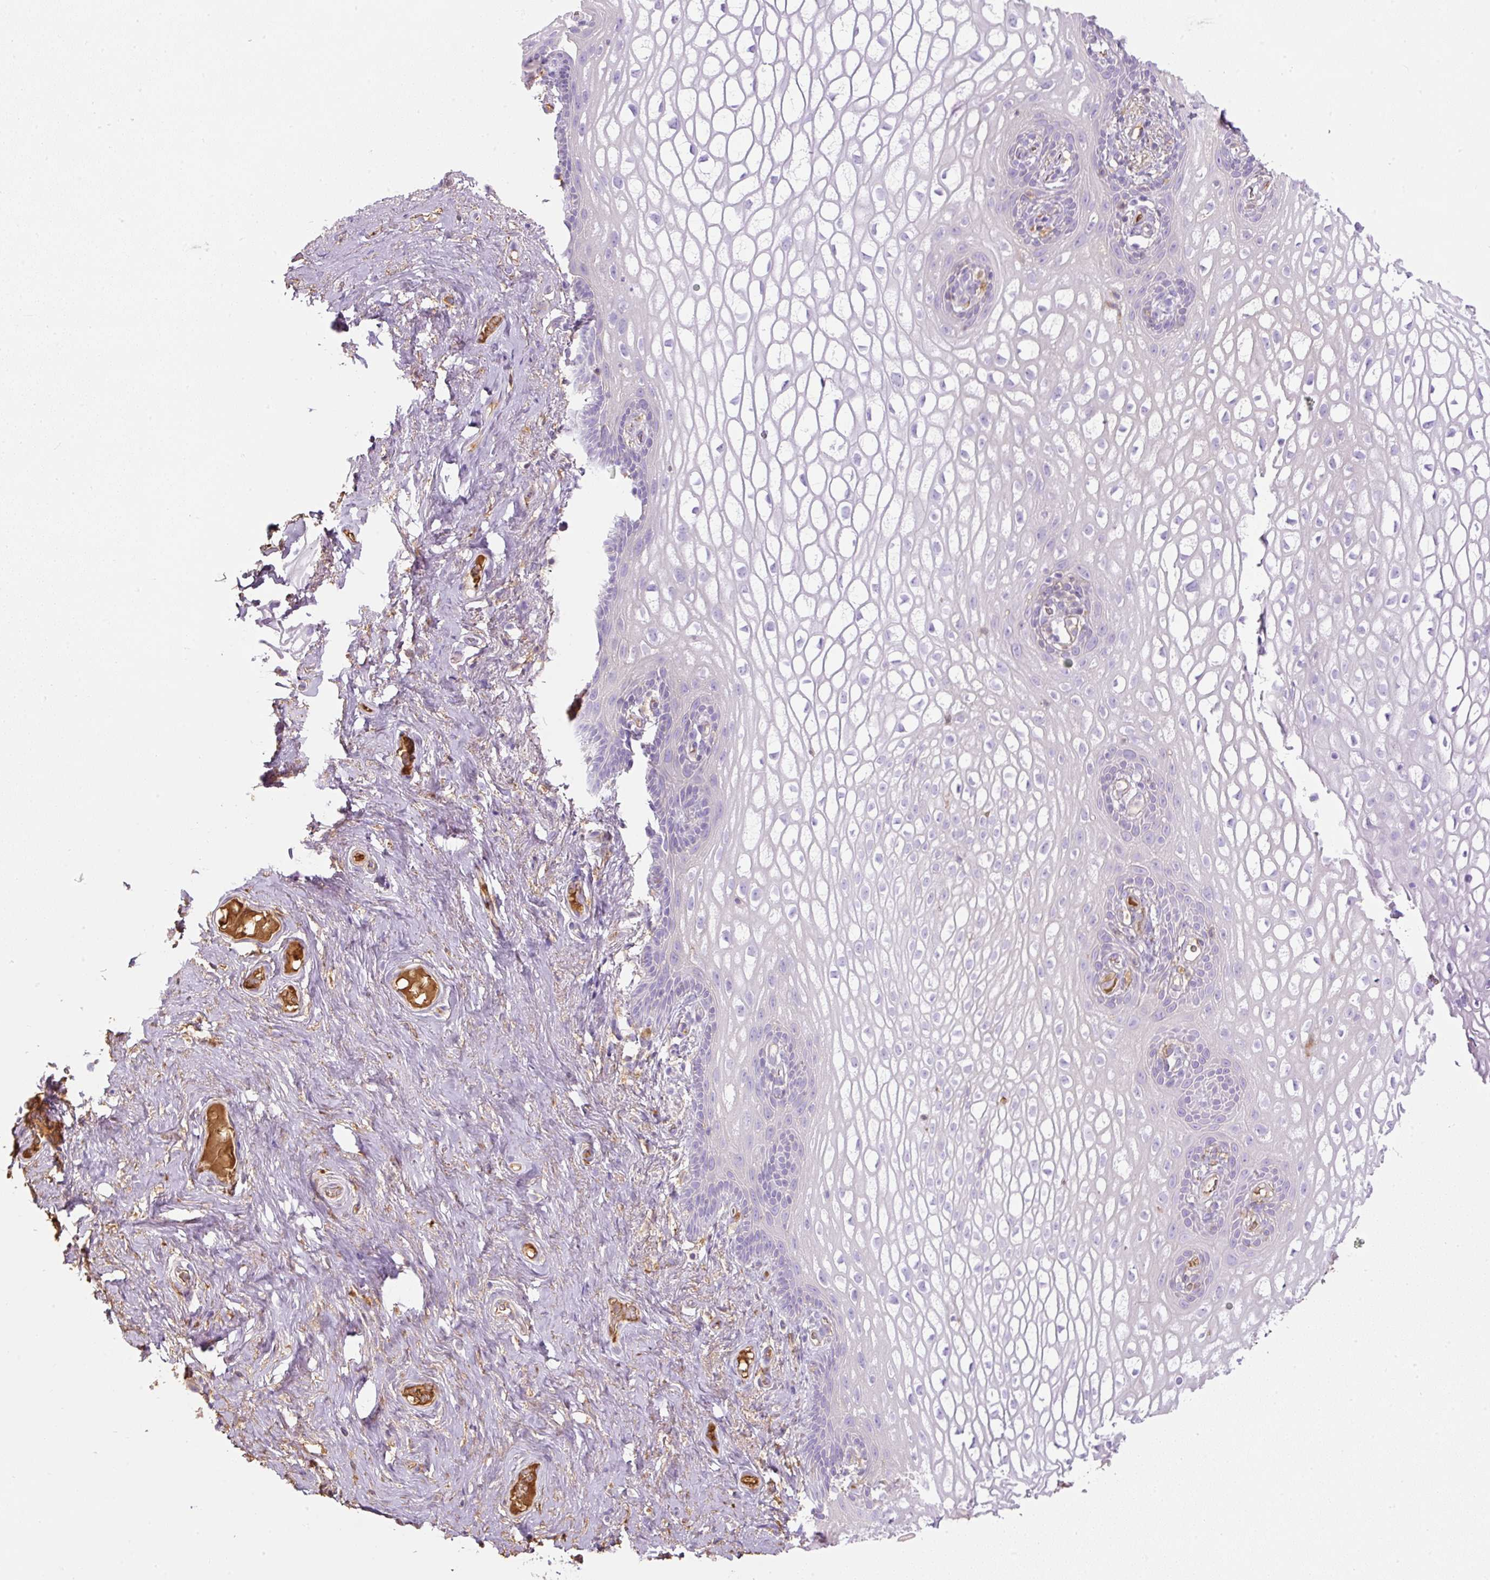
{"staining": {"intensity": "negative", "quantity": "none", "location": "none"}, "tissue": "vagina", "cell_type": "Squamous epithelial cells", "image_type": "normal", "snomed": [{"axis": "morphology", "description": "Normal tissue, NOS"}, {"axis": "topography", "description": "Vagina"}, {"axis": "topography", "description": "Peripheral nerve tissue"}], "caption": "This is an immunohistochemistry (IHC) photomicrograph of unremarkable human vagina. There is no positivity in squamous epithelial cells.", "gene": "APOA1", "patient": {"sex": "female", "age": 71}}